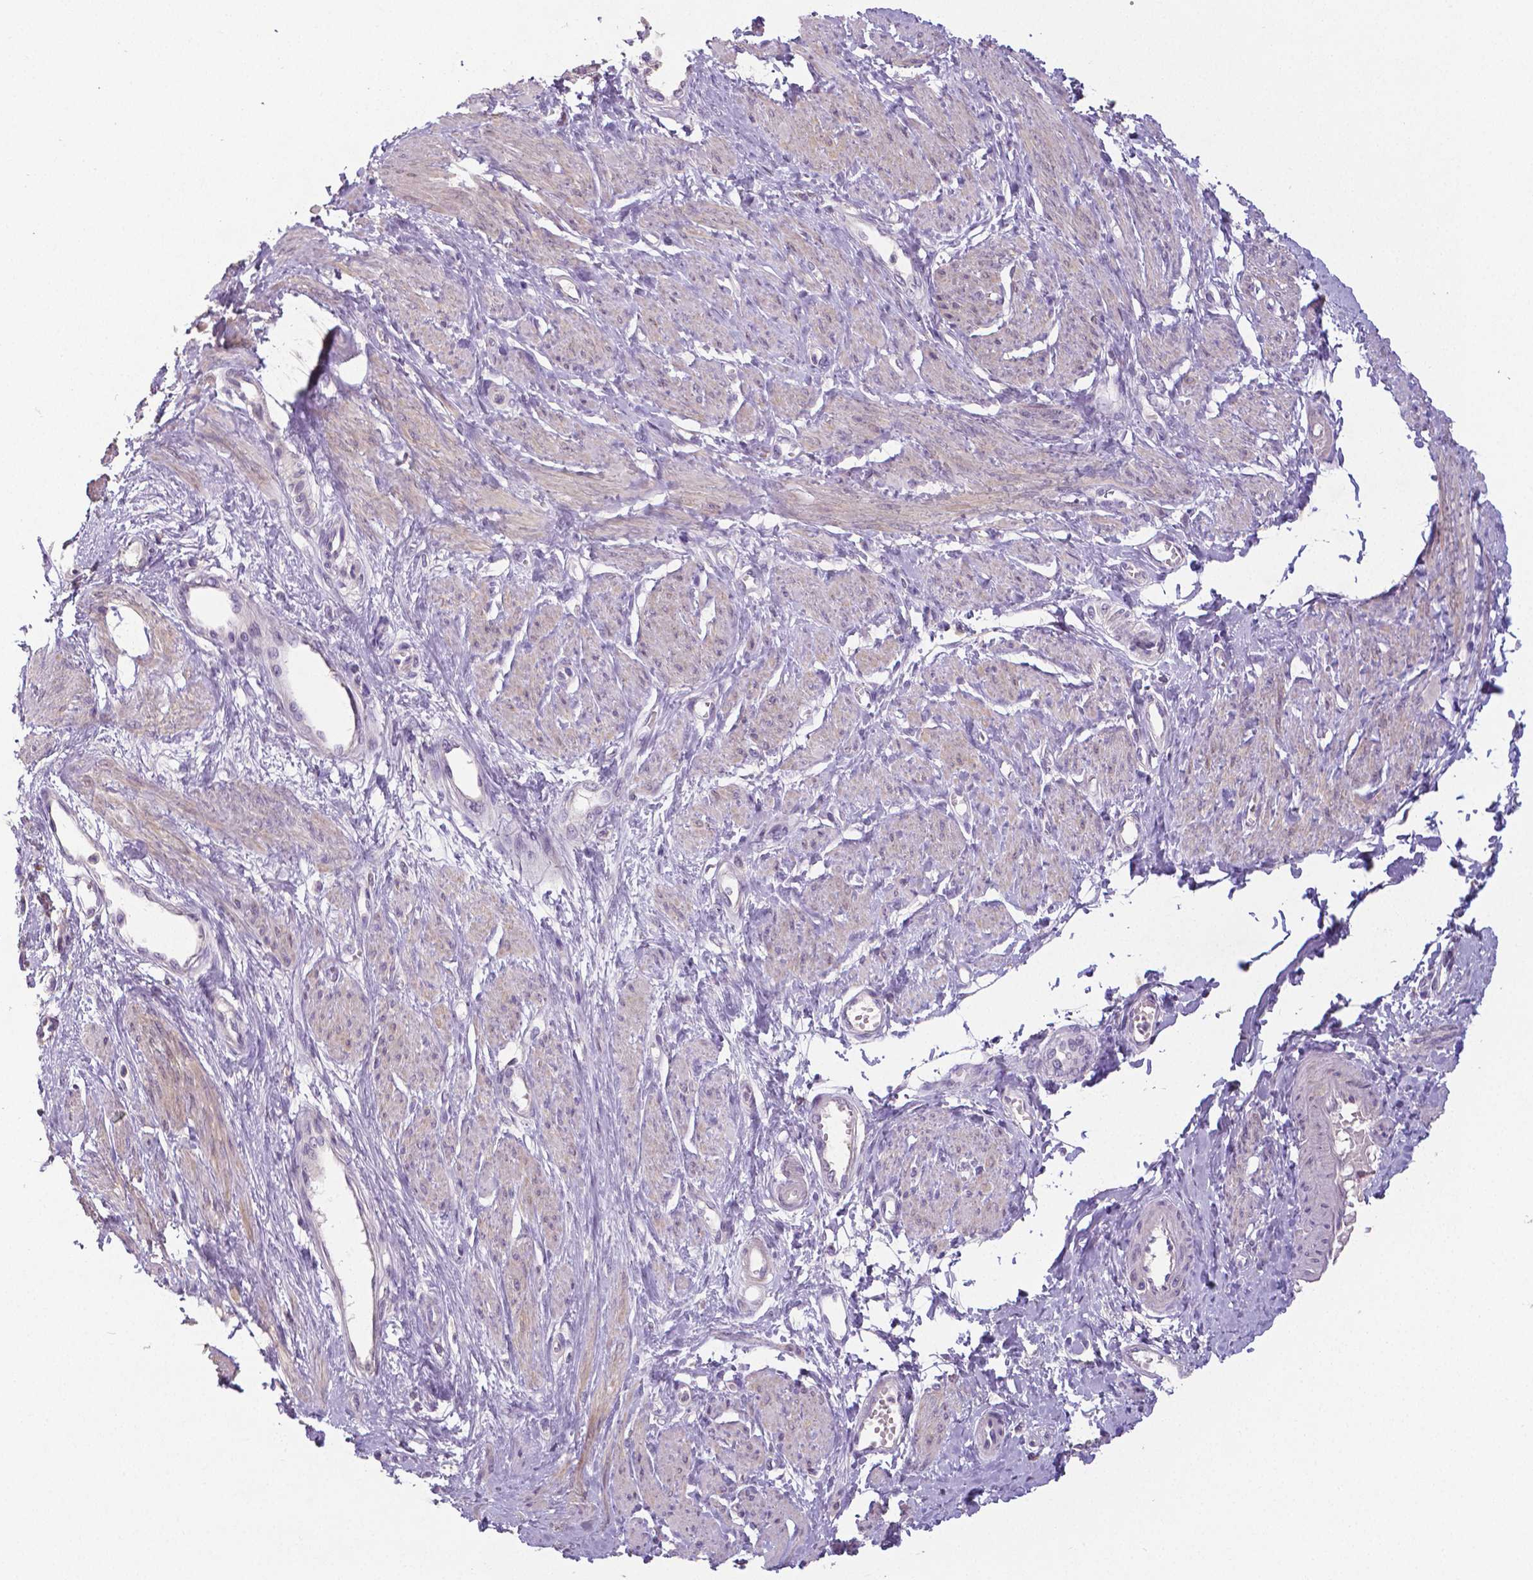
{"staining": {"intensity": "negative", "quantity": "none", "location": "none"}, "tissue": "smooth muscle", "cell_type": "Smooth muscle cells", "image_type": "normal", "snomed": [{"axis": "morphology", "description": "Normal tissue, NOS"}, {"axis": "topography", "description": "Smooth muscle"}, {"axis": "topography", "description": "Uterus"}], "caption": "The IHC micrograph has no significant expression in smooth muscle cells of smooth muscle. The staining was performed using DAB (3,3'-diaminobenzidine) to visualize the protein expression in brown, while the nuclei were stained in blue with hematoxylin (Magnification: 20x).", "gene": "CRMP1", "patient": {"sex": "female", "age": 39}}